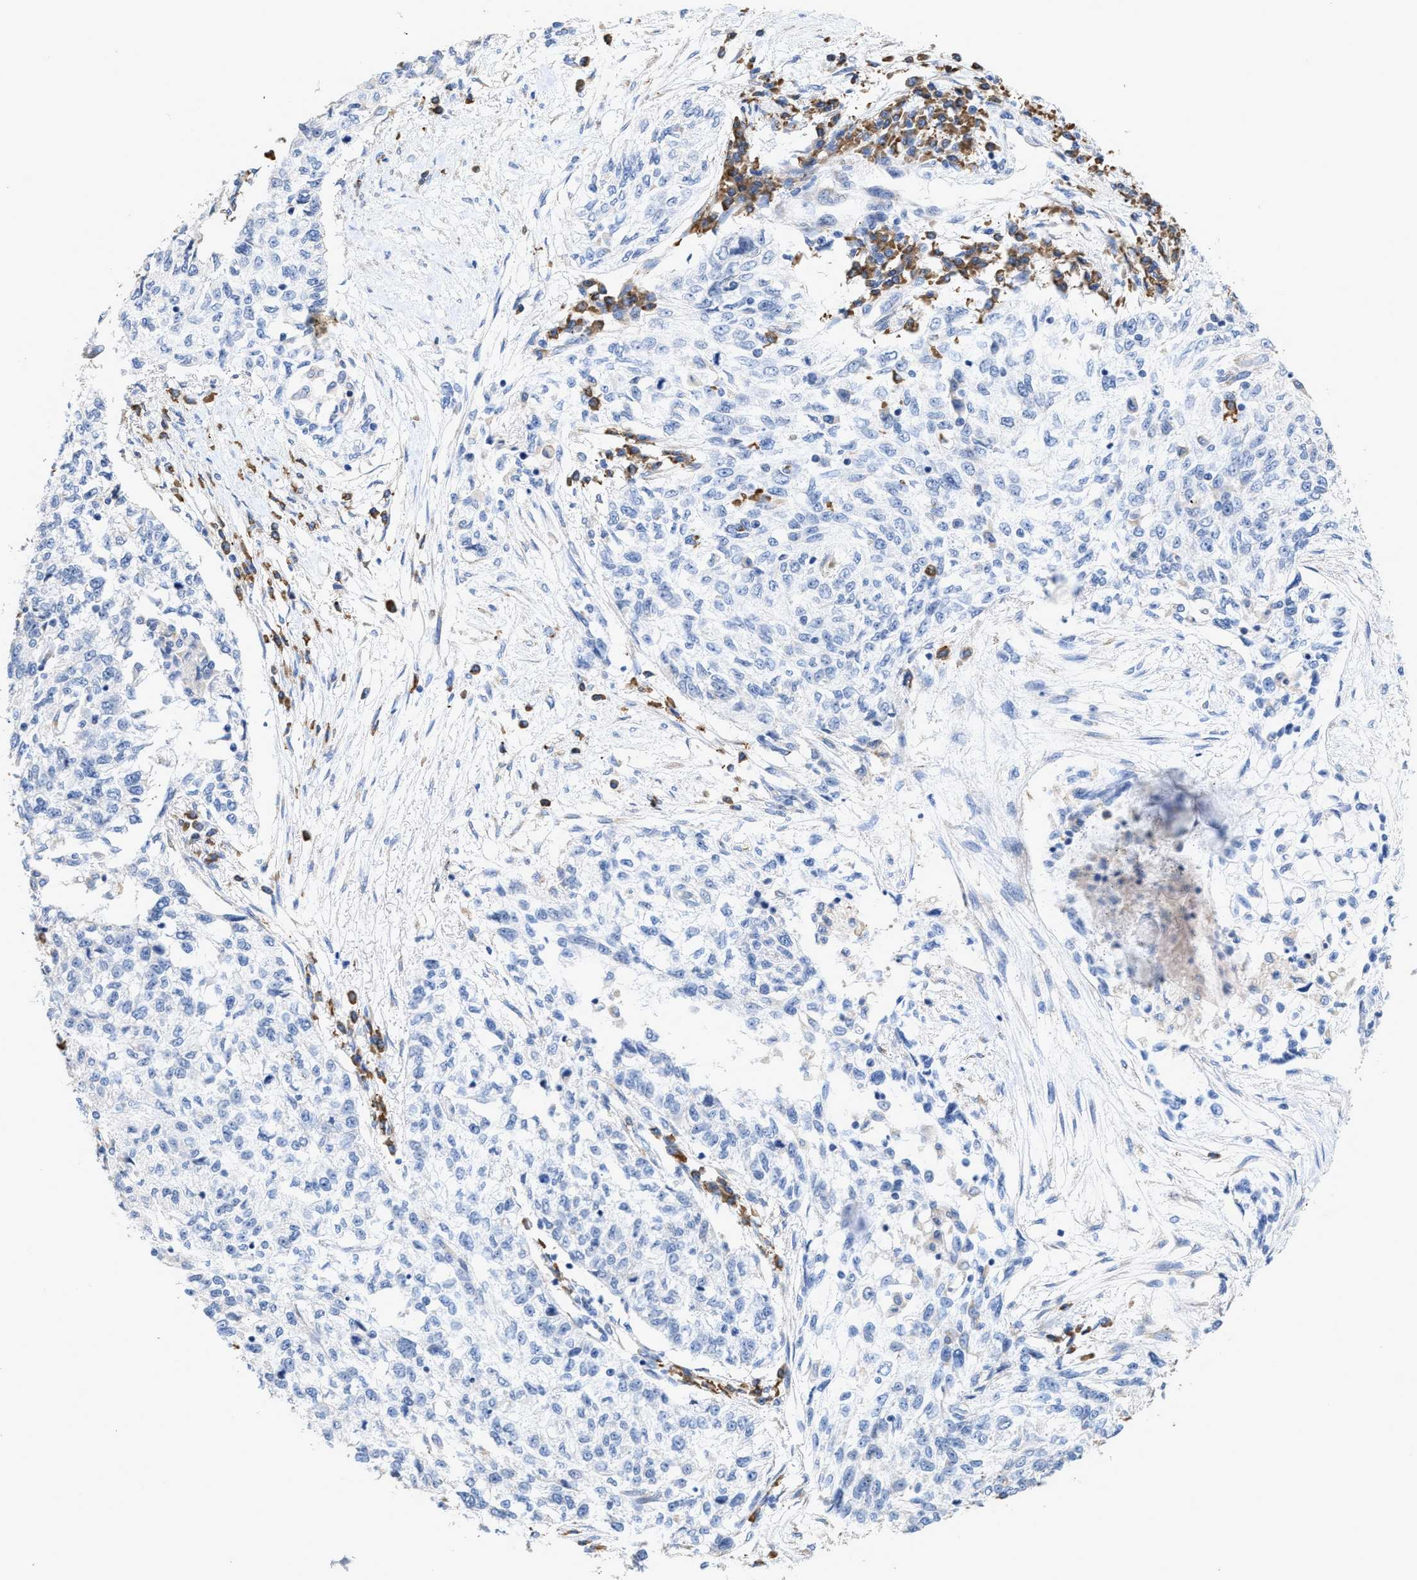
{"staining": {"intensity": "negative", "quantity": "none", "location": "none"}, "tissue": "cervical cancer", "cell_type": "Tumor cells", "image_type": "cancer", "snomed": [{"axis": "morphology", "description": "Squamous cell carcinoma, NOS"}, {"axis": "topography", "description": "Cervix"}], "caption": "Cervical squamous cell carcinoma was stained to show a protein in brown. There is no significant expression in tumor cells. (IHC, brightfield microscopy, high magnification).", "gene": "RYR2", "patient": {"sex": "female", "age": 57}}